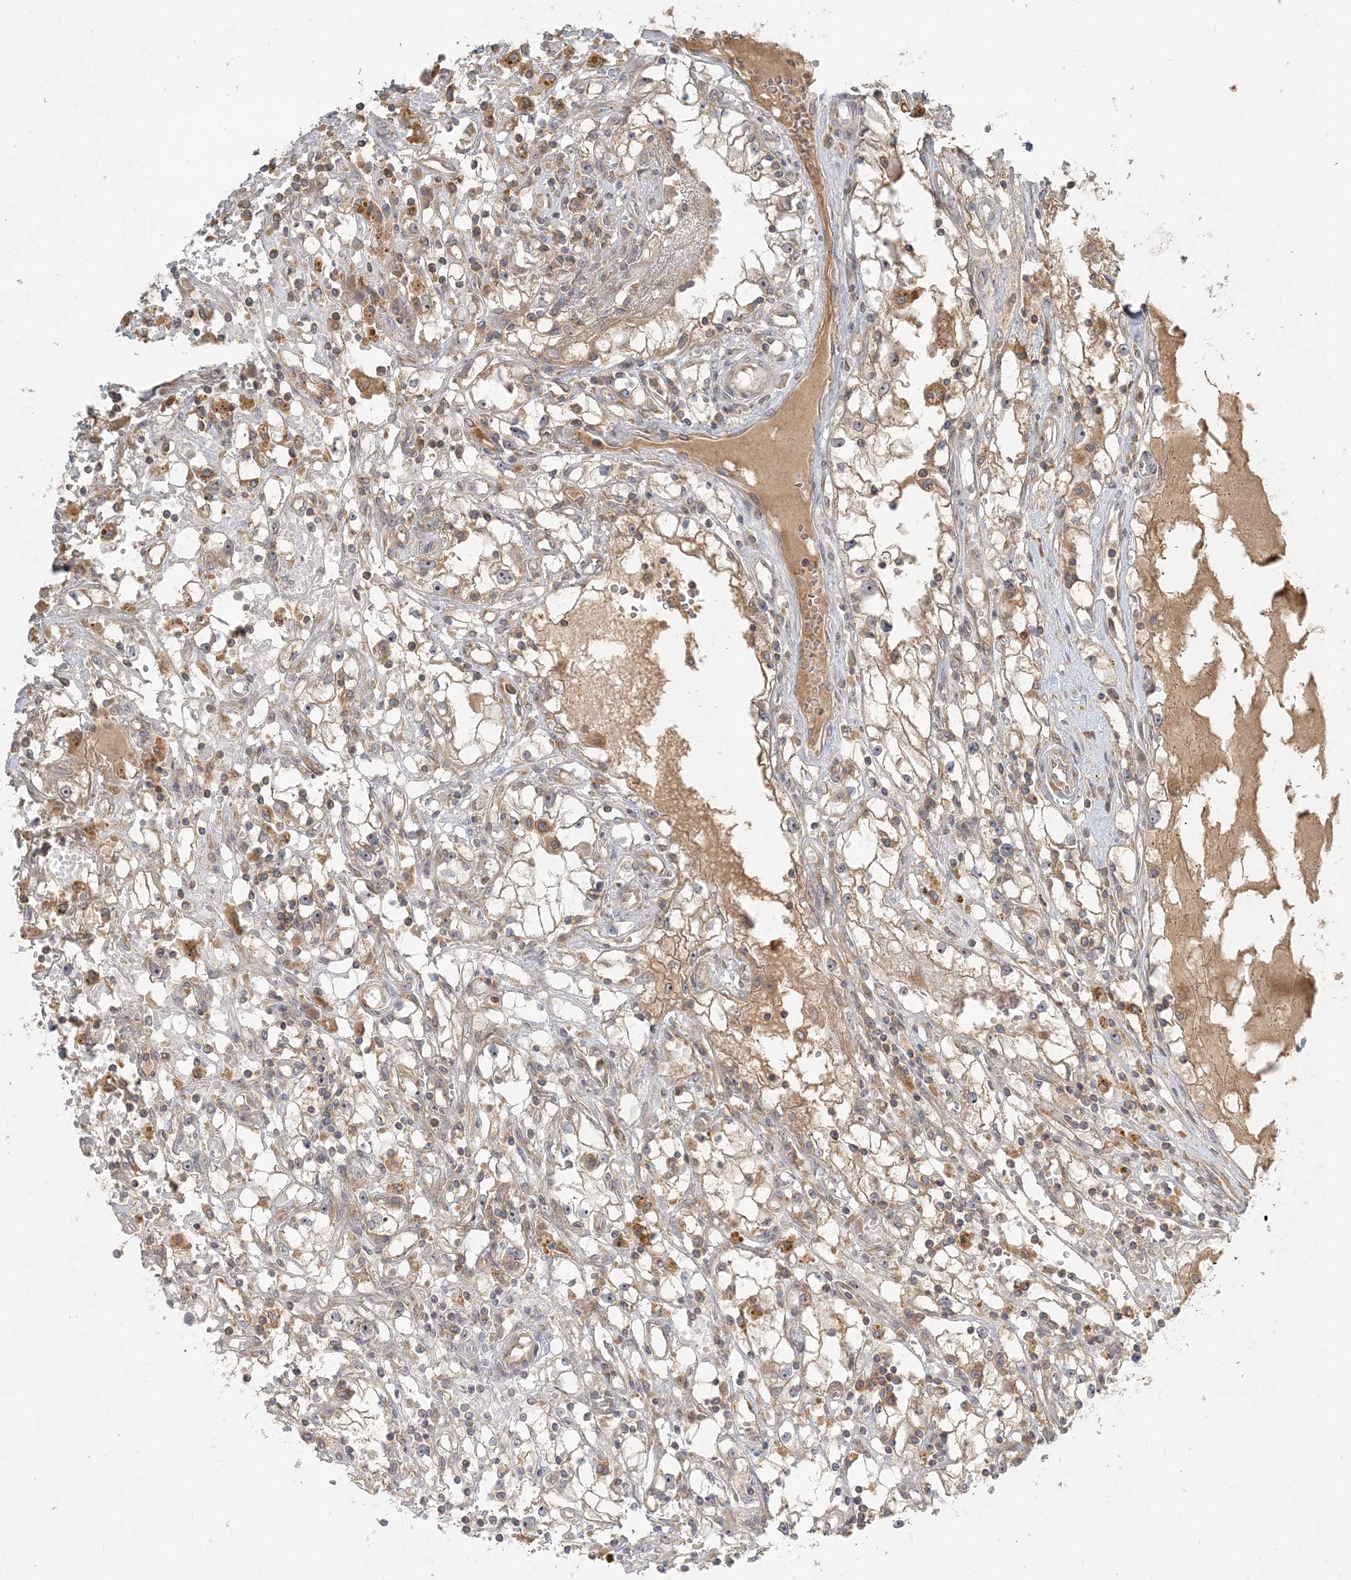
{"staining": {"intensity": "moderate", "quantity": "<25%", "location": "cytoplasmic/membranous"}, "tissue": "renal cancer", "cell_type": "Tumor cells", "image_type": "cancer", "snomed": [{"axis": "morphology", "description": "Adenocarcinoma, NOS"}, {"axis": "topography", "description": "Kidney"}], "caption": "Immunohistochemistry (IHC) staining of renal cancer, which reveals low levels of moderate cytoplasmic/membranous expression in about <25% of tumor cells indicating moderate cytoplasmic/membranous protein staining. The staining was performed using DAB (3,3'-diaminobenzidine) (brown) for protein detection and nuclei were counterstained in hematoxylin (blue).", "gene": "AP1AR", "patient": {"sex": "male", "age": 56}}